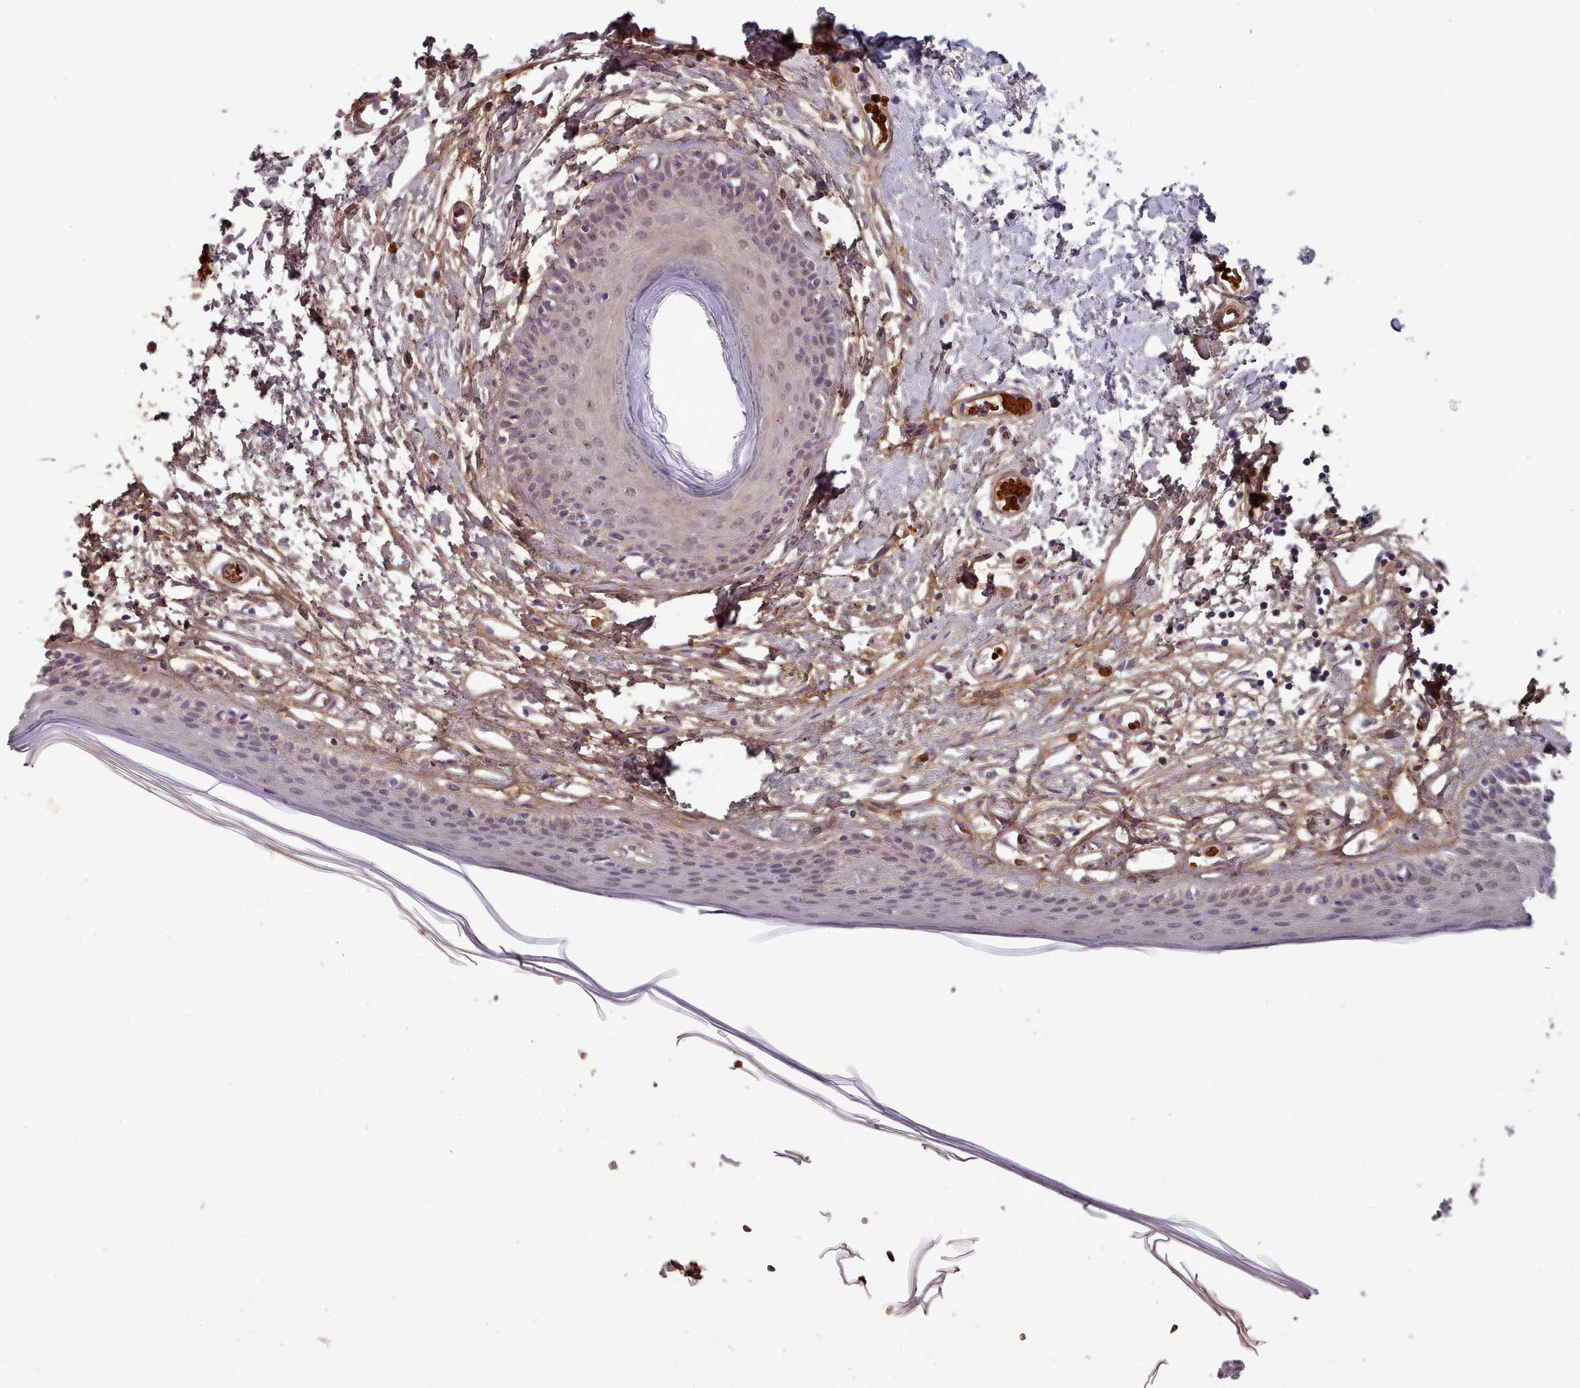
{"staining": {"intensity": "weak", "quantity": "25%-75%", "location": "nuclear"}, "tissue": "skin", "cell_type": "Epidermal cells", "image_type": "normal", "snomed": [{"axis": "morphology", "description": "Normal tissue, NOS"}, {"axis": "topography", "description": "Adipose tissue"}, {"axis": "topography", "description": "Vascular tissue"}, {"axis": "topography", "description": "Vulva"}, {"axis": "topography", "description": "Peripheral nerve tissue"}], "caption": "Skin stained with DAB immunohistochemistry reveals low levels of weak nuclear positivity in about 25%-75% of epidermal cells.", "gene": "CLNS1A", "patient": {"sex": "female", "age": 86}}